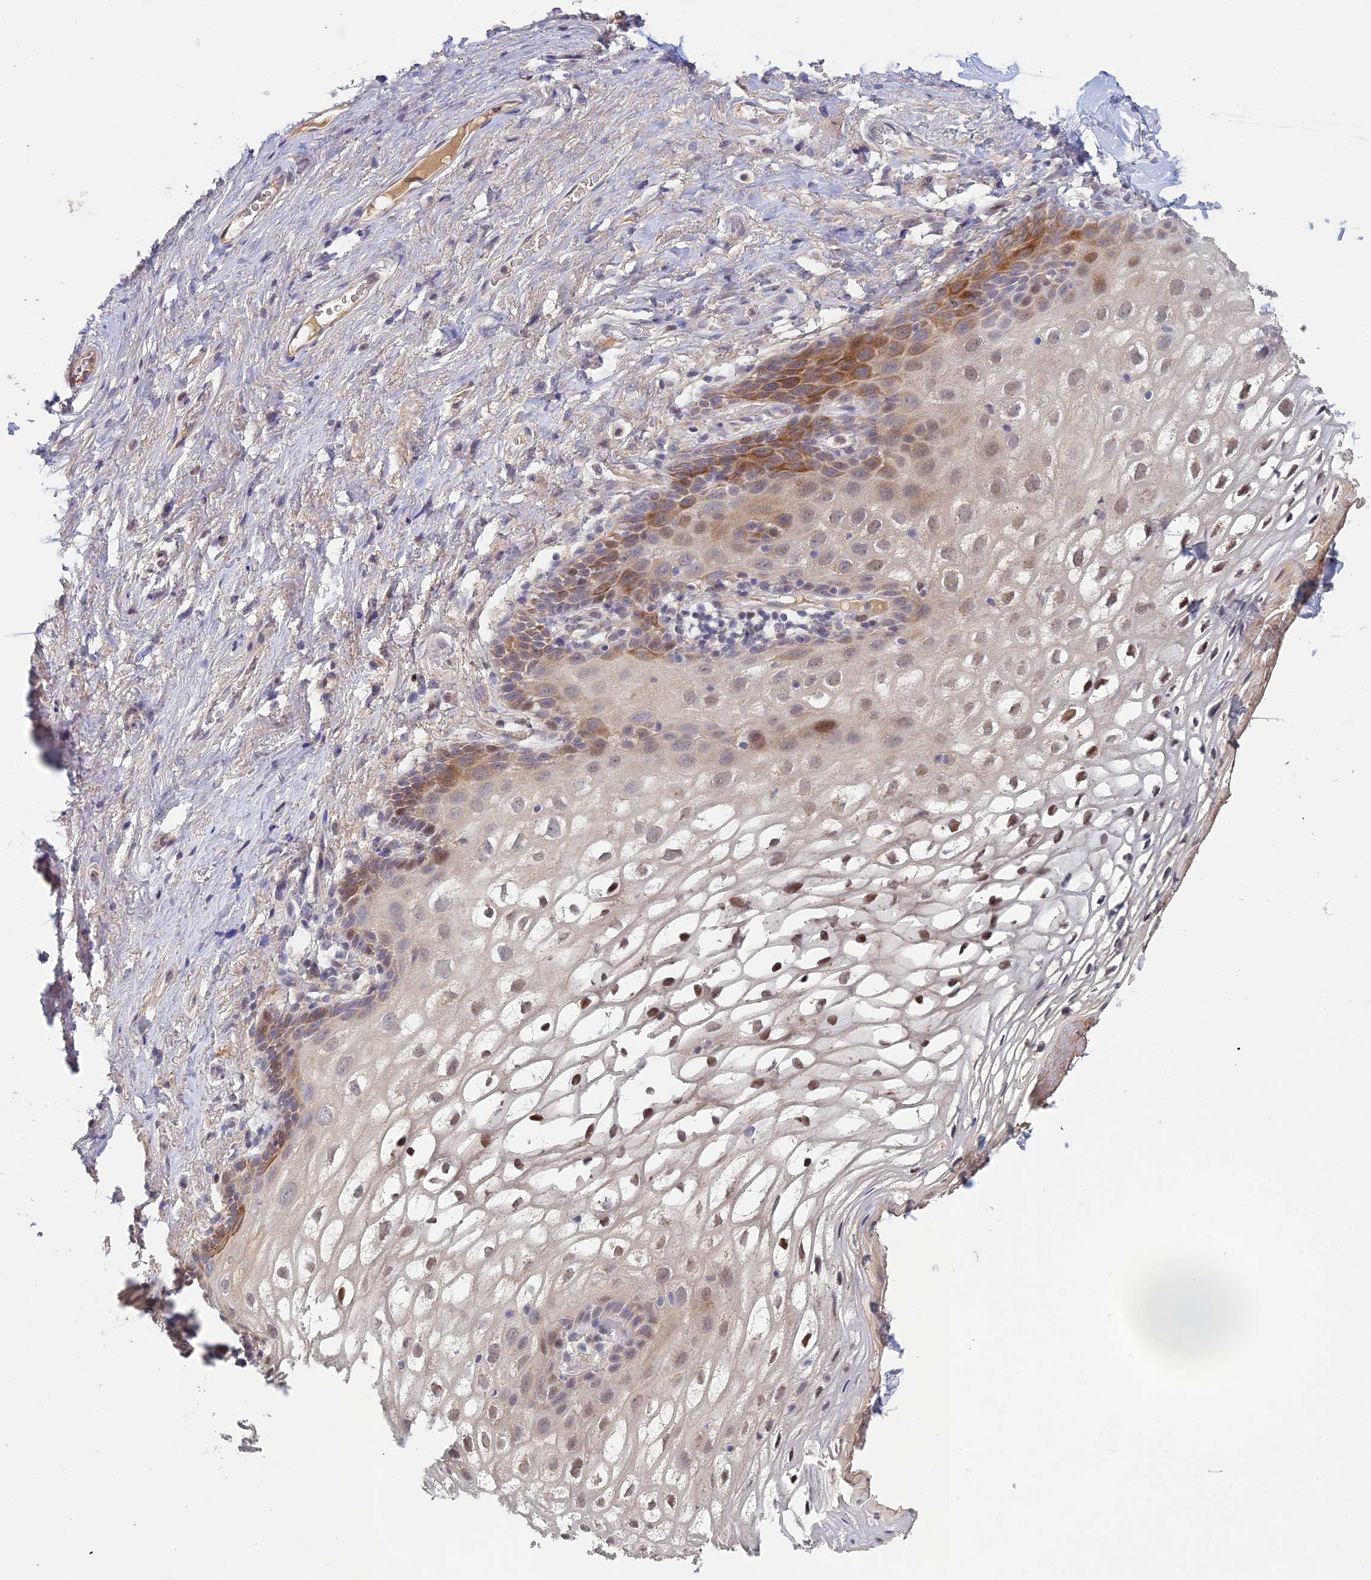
{"staining": {"intensity": "moderate", "quantity": "25%-75%", "location": "cytoplasmic/membranous,nuclear"}, "tissue": "vagina", "cell_type": "Squamous epithelial cells", "image_type": "normal", "snomed": [{"axis": "morphology", "description": "Normal tissue, NOS"}, {"axis": "topography", "description": "Vagina"}, {"axis": "topography", "description": "Peripheral nerve tissue"}], "caption": "Moderate cytoplasmic/membranous,nuclear staining is identified in about 25%-75% of squamous epithelial cells in unremarkable vagina.", "gene": "FASTKD5", "patient": {"sex": "female", "age": 71}}